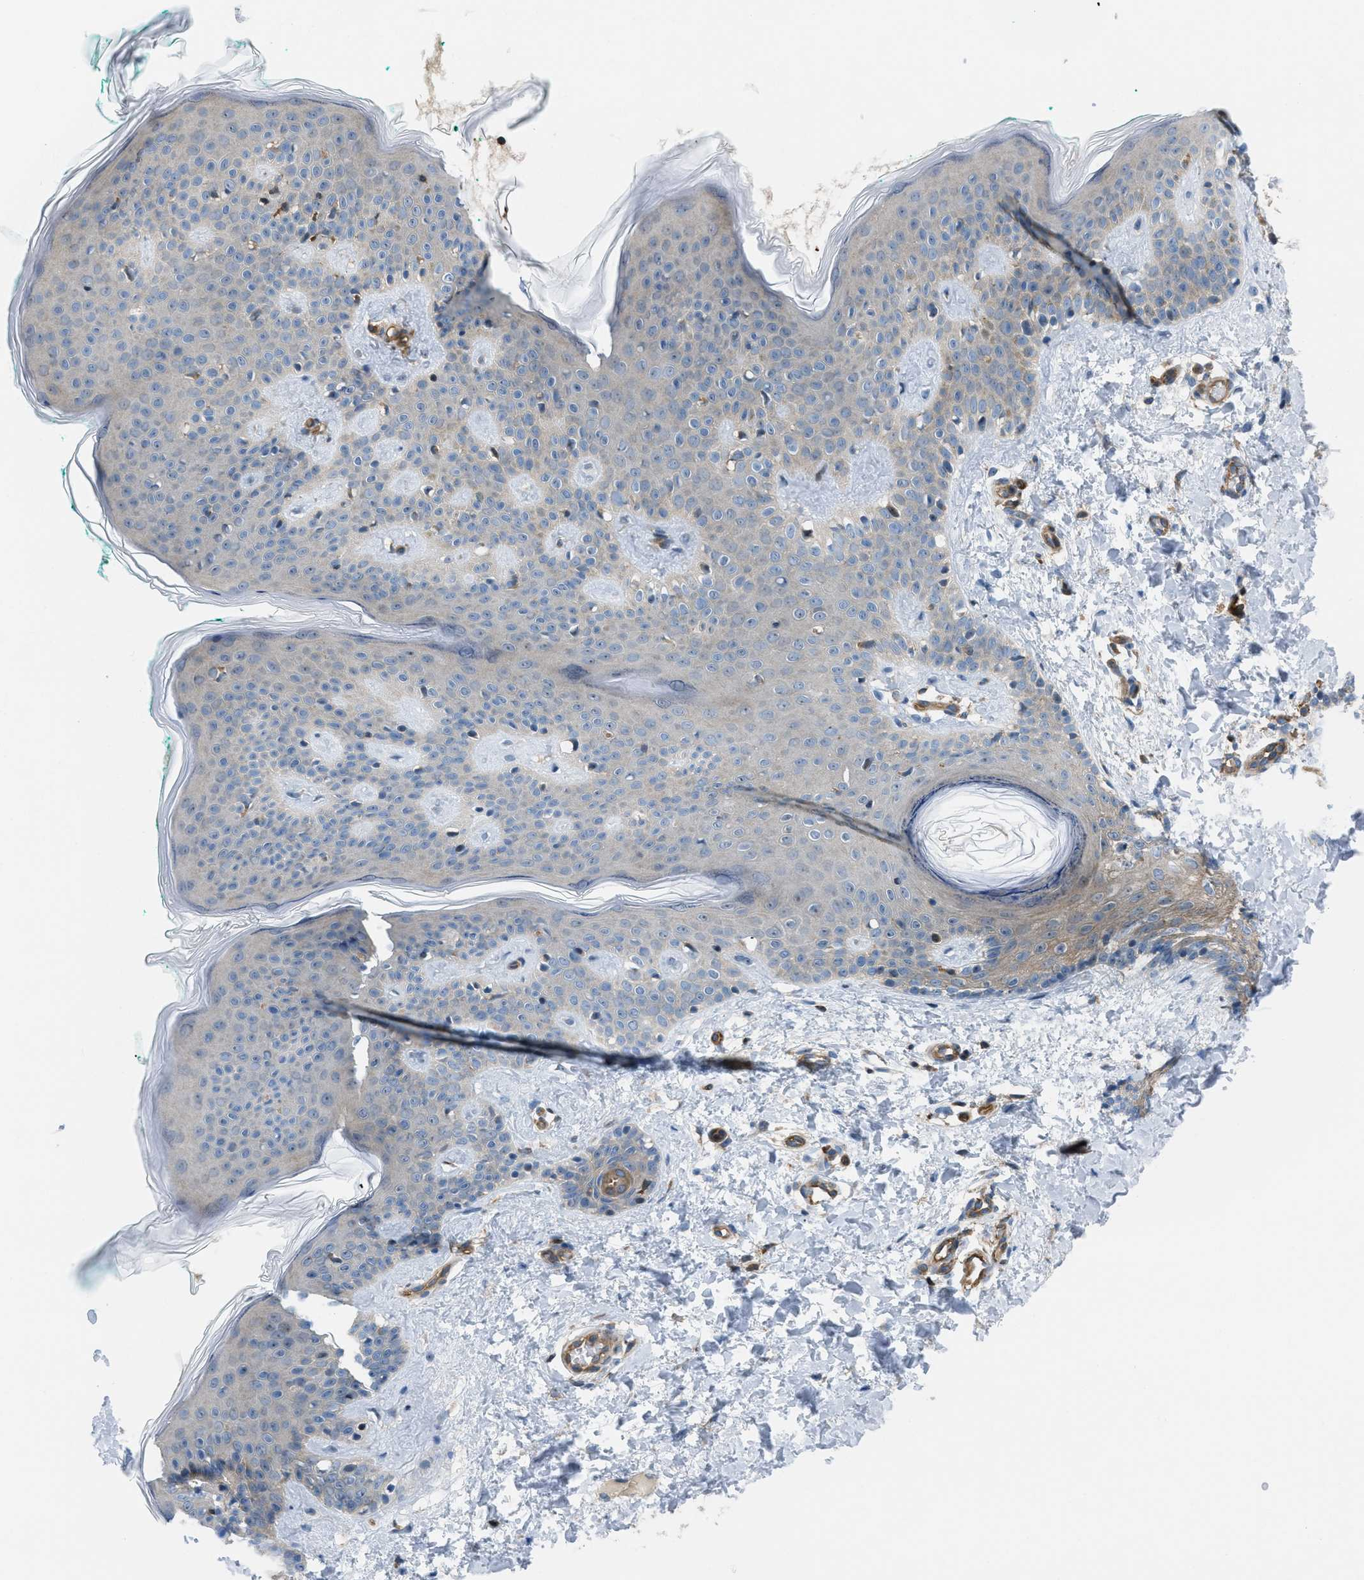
{"staining": {"intensity": "negative", "quantity": "none", "location": "none"}, "tissue": "skin", "cell_type": "Fibroblasts", "image_type": "normal", "snomed": [{"axis": "morphology", "description": "Normal tissue, NOS"}, {"axis": "topography", "description": "Skin"}], "caption": "An IHC micrograph of benign skin is shown. There is no staining in fibroblasts of skin.", "gene": "ATP2A3", "patient": {"sex": "male", "age": 30}}